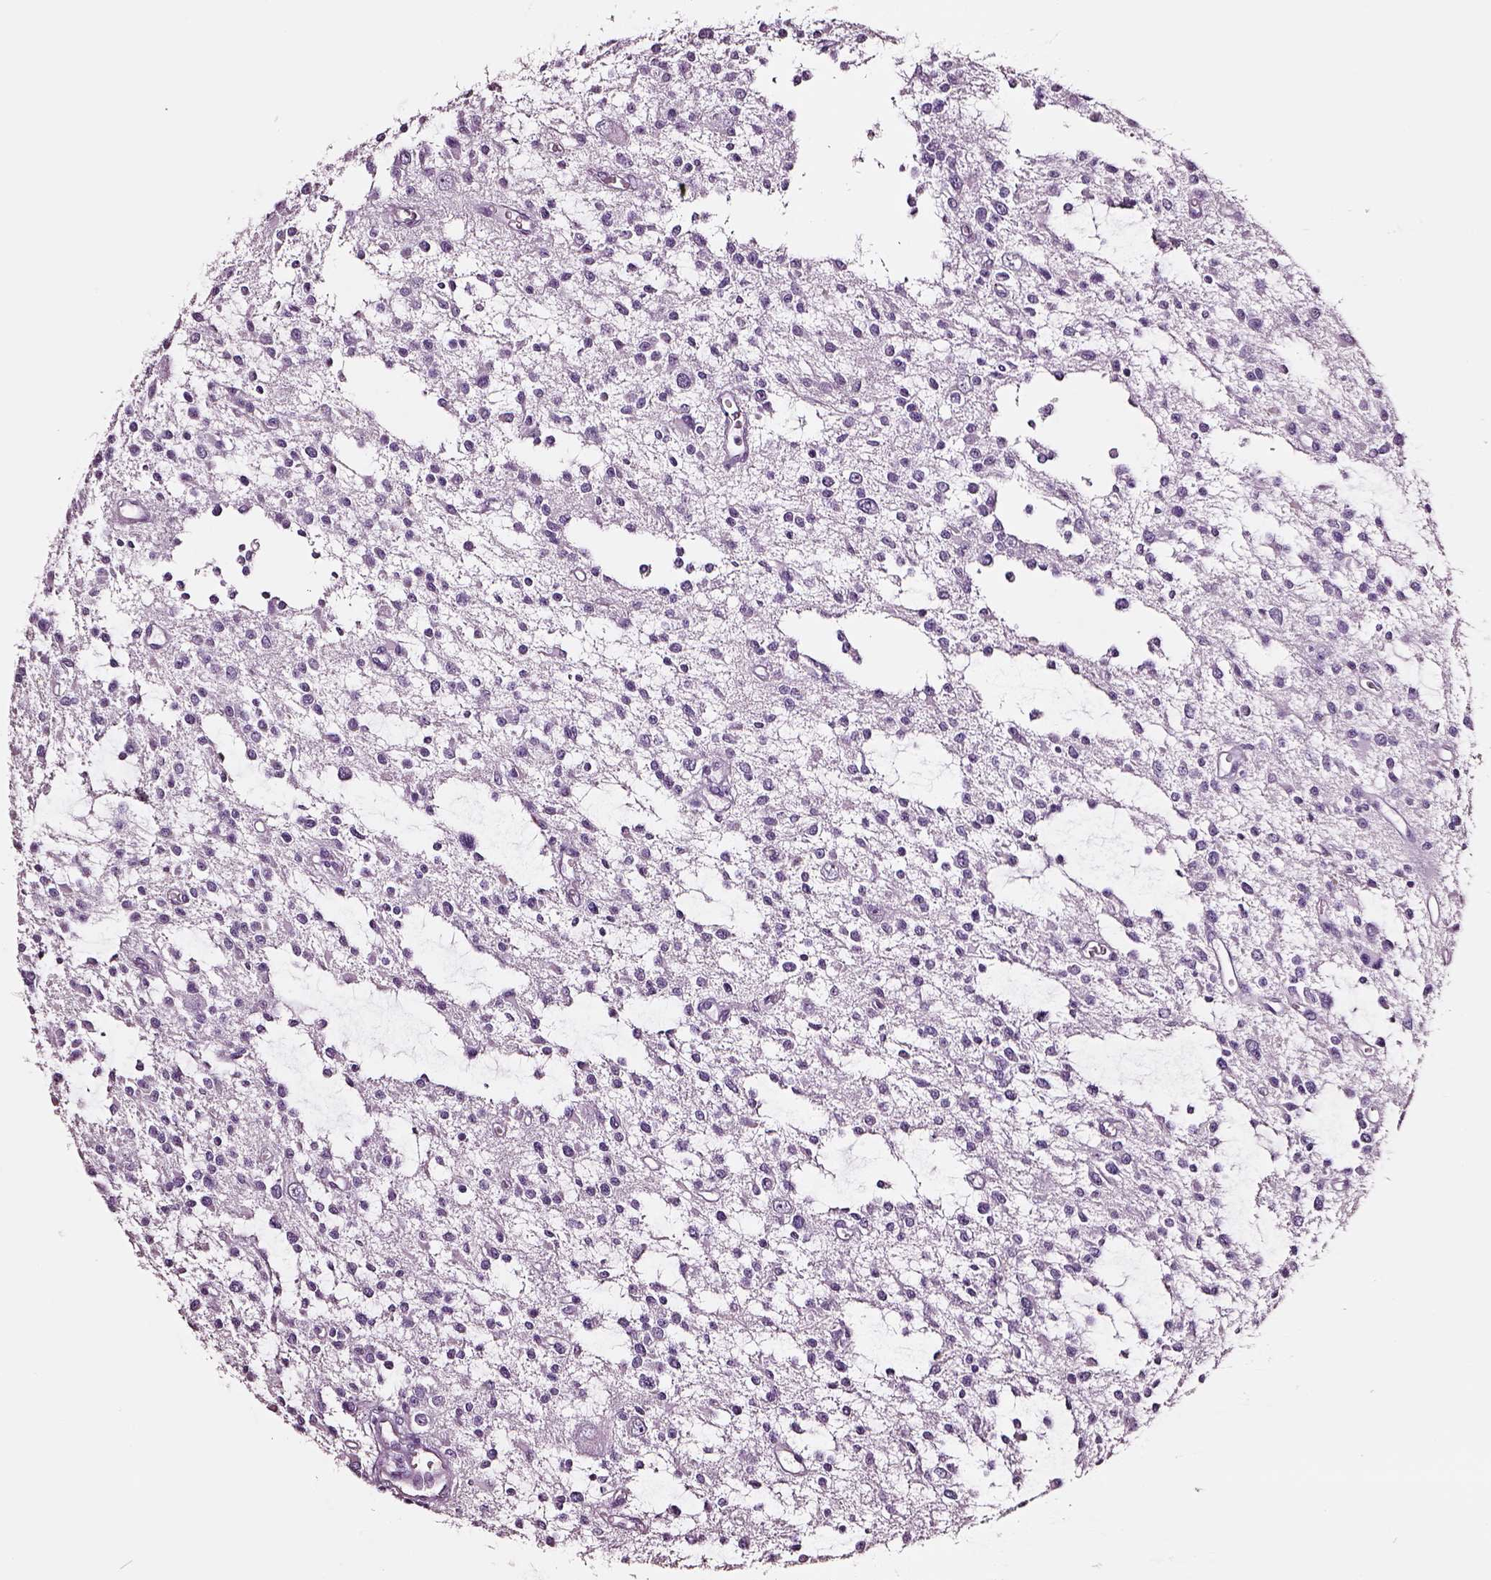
{"staining": {"intensity": "negative", "quantity": "none", "location": "none"}, "tissue": "glioma", "cell_type": "Tumor cells", "image_type": "cancer", "snomed": [{"axis": "morphology", "description": "Glioma, malignant, Low grade"}, {"axis": "topography", "description": "Brain"}], "caption": "Malignant low-grade glioma stained for a protein using IHC displays no positivity tumor cells.", "gene": "DPEP1", "patient": {"sex": "male", "age": 43}}